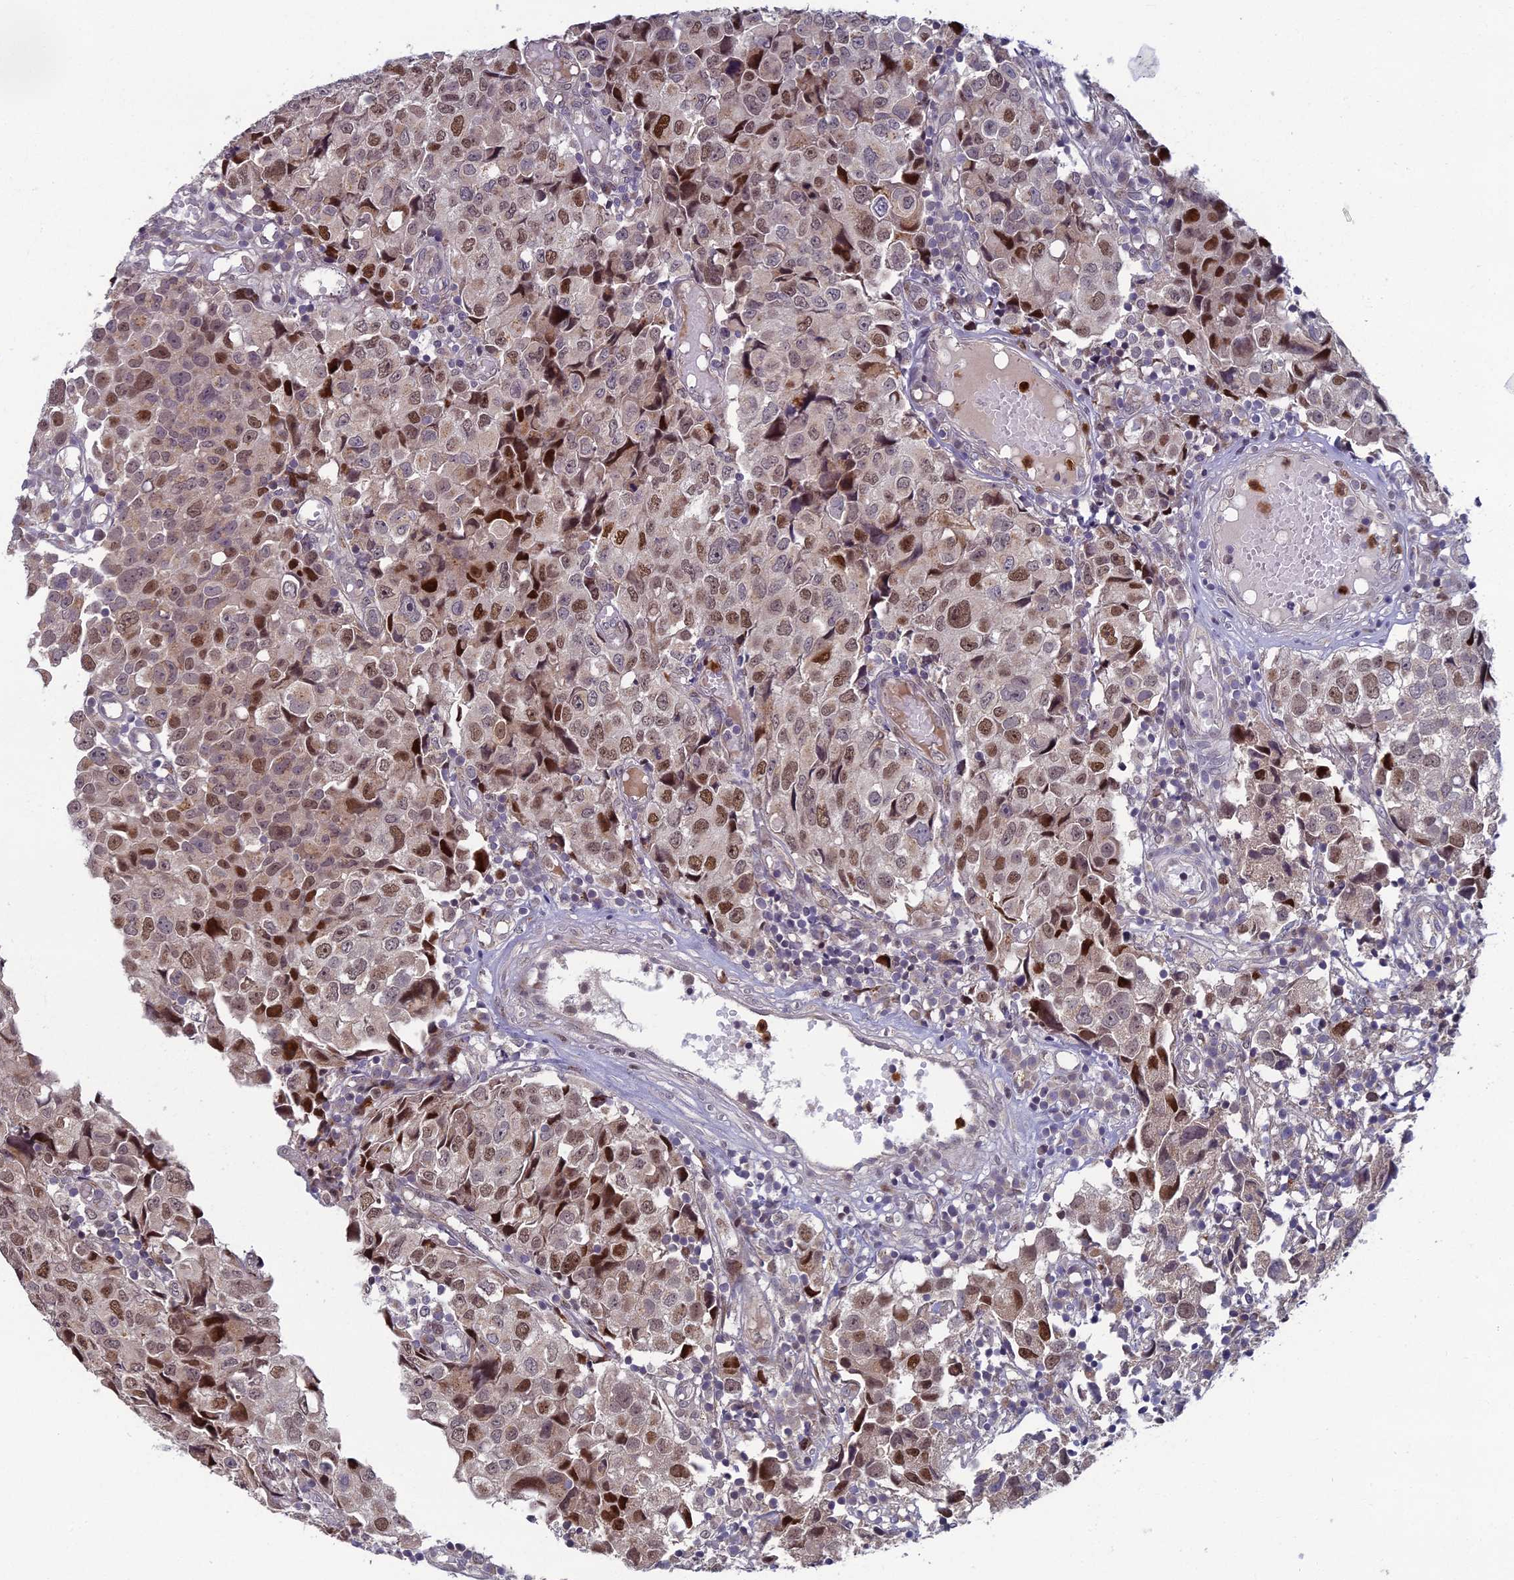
{"staining": {"intensity": "moderate", "quantity": ">75%", "location": "nuclear"}, "tissue": "urothelial cancer", "cell_type": "Tumor cells", "image_type": "cancer", "snomed": [{"axis": "morphology", "description": "Urothelial carcinoma, High grade"}, {"axis": "topography", "description": "Urinary bladder"}], "caption": "Immunohistochemical staining of high-grade urothelial carcinoma displays medium levels of moderate nuclear protein expression in about >75% of tumor cells.", "gene": "LIG1", "patient": {"sex": "female", "age": 75}}